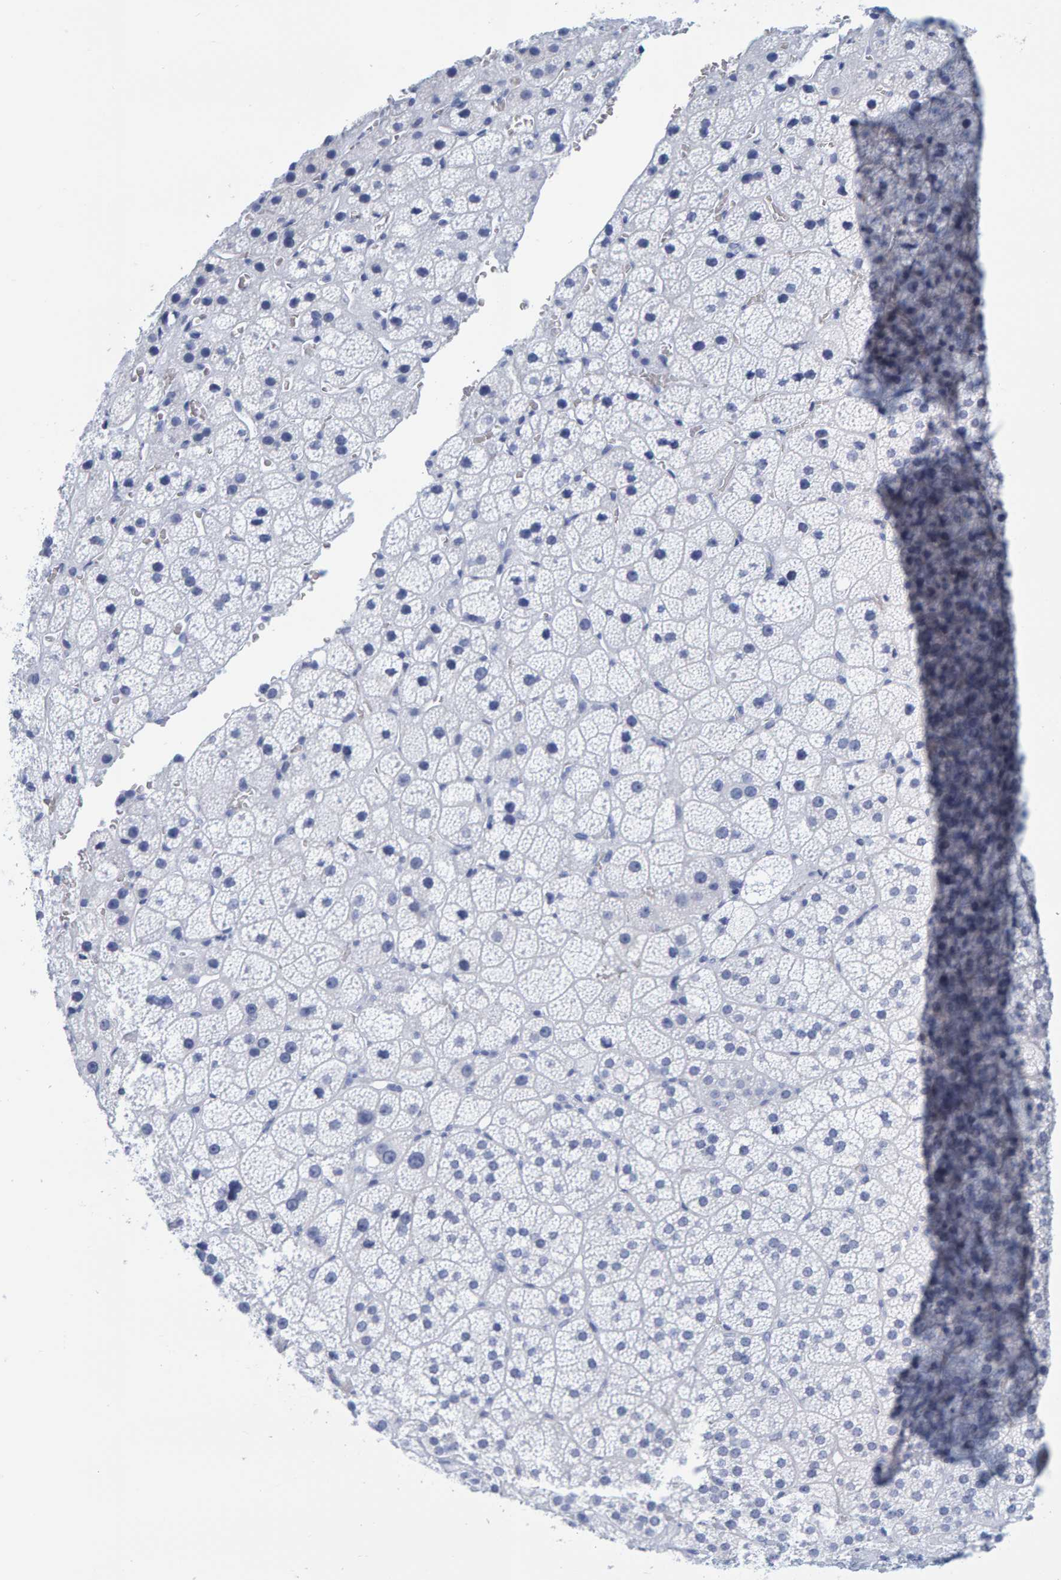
{"staining": {"intensity": "negative", "quantity": "none", "location": "none"}, "tissue": "adrenal gland", "cell_type": "Glandular cells", "image_type": "normal", "snomed": [{"axis": "morphology", "description": "Normal tissue, NOS"}, {"axis": "topography", "description": "Adrenal gland"}], "caption": "Immunohistochemistry of normal adrenal gland demonstrates no positivity in glandular cells. (IHC, brightfield microscopy, high magnification).", "gene": "SFTPC", "patient": {"sex": "female", "age": 44}}